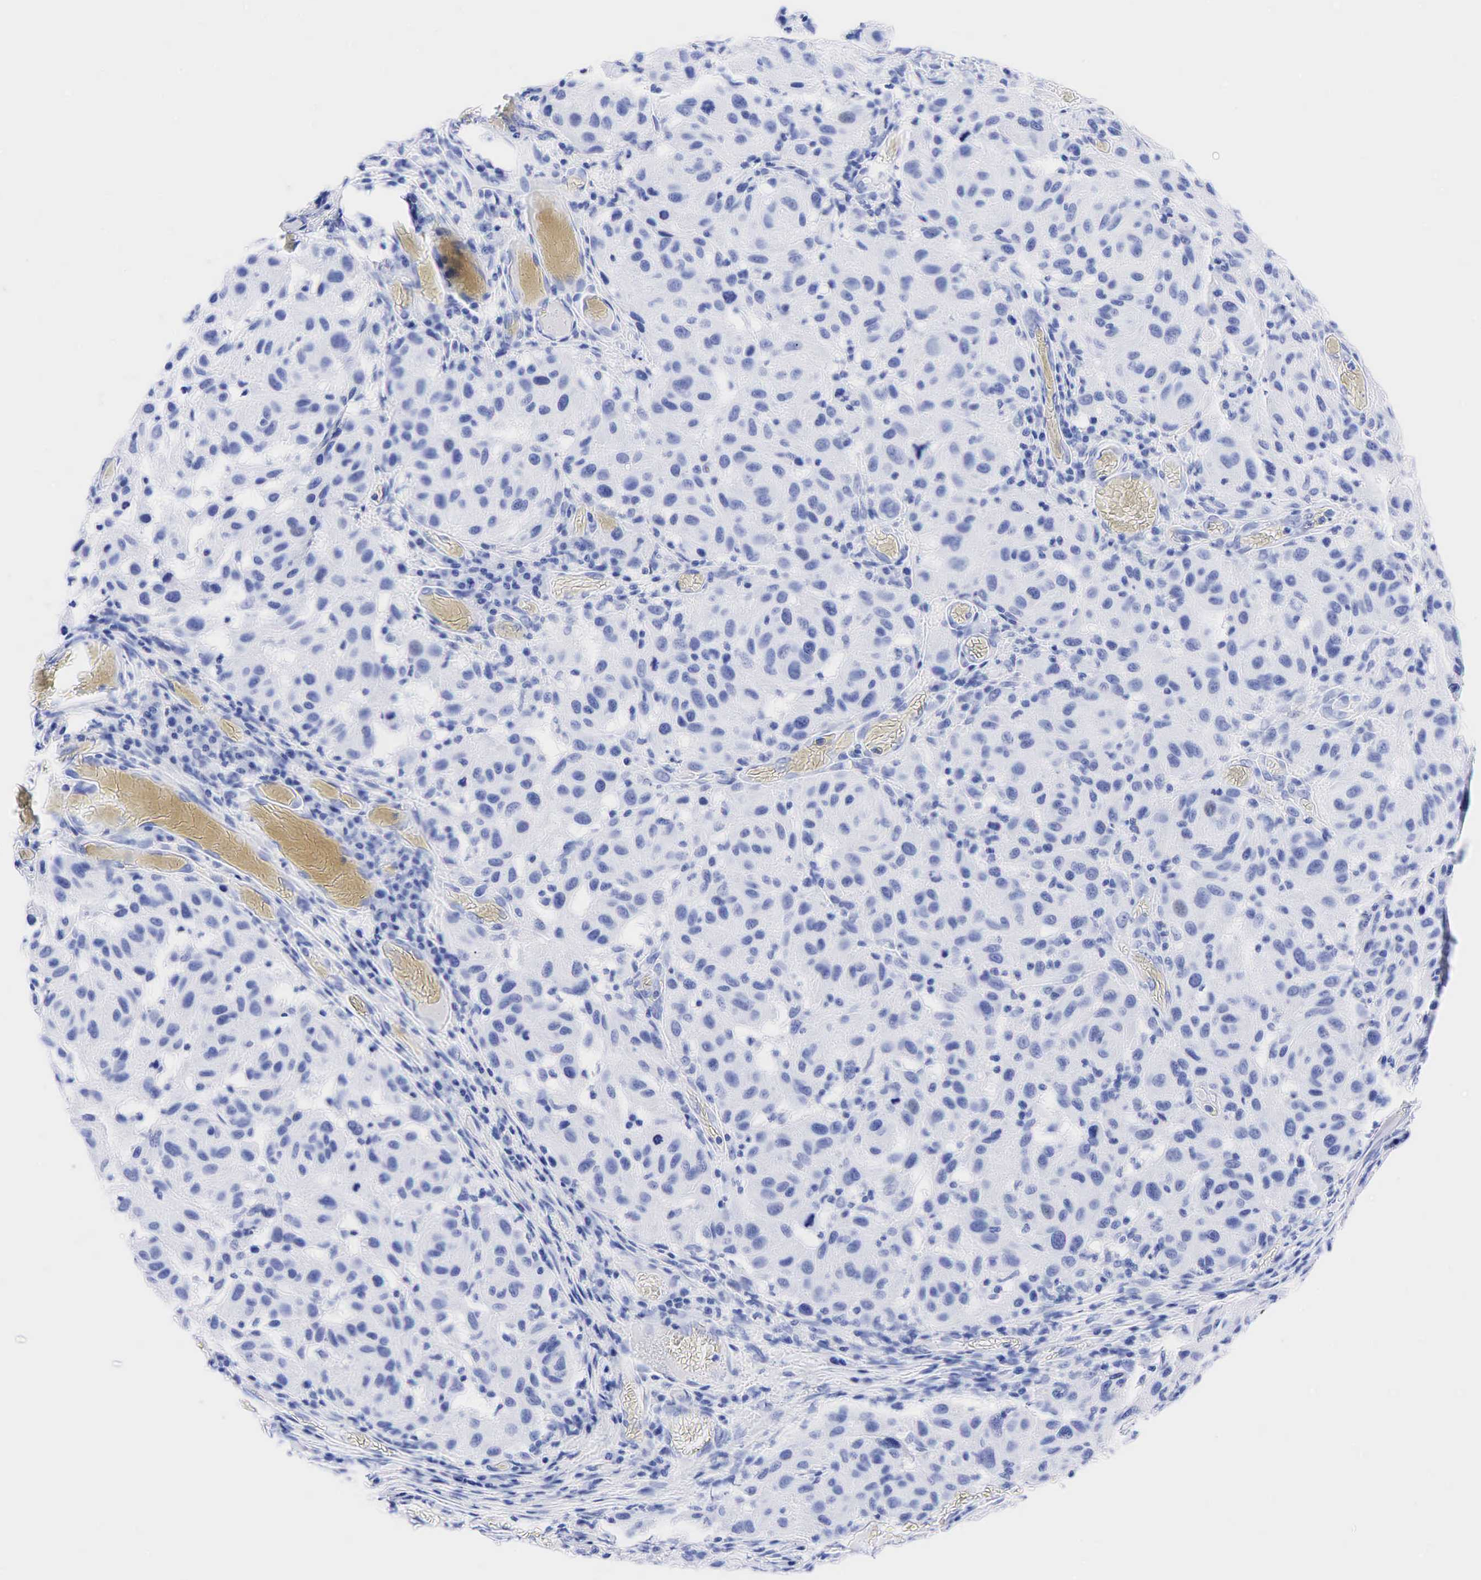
{"staining": {"intensity": "negative", "quantity": "none", "location": "none"}, "tissue": "melanoma", "cell_type": "Tumor cells", "image_type": "cancer", "snomed": [{"axis": "morphology", "description": "Malignant melanoma, NOS"}, {"axis": "topography", "description": "Skin"}], "caption": "A high-resolution photomicrograph shows immunohistochemistry (IHC) staining of malignant melanoma, which shows no significant expression in tumor cells.", "gene": "CHGA", "patient": {"sex": "female", "age": 77}}